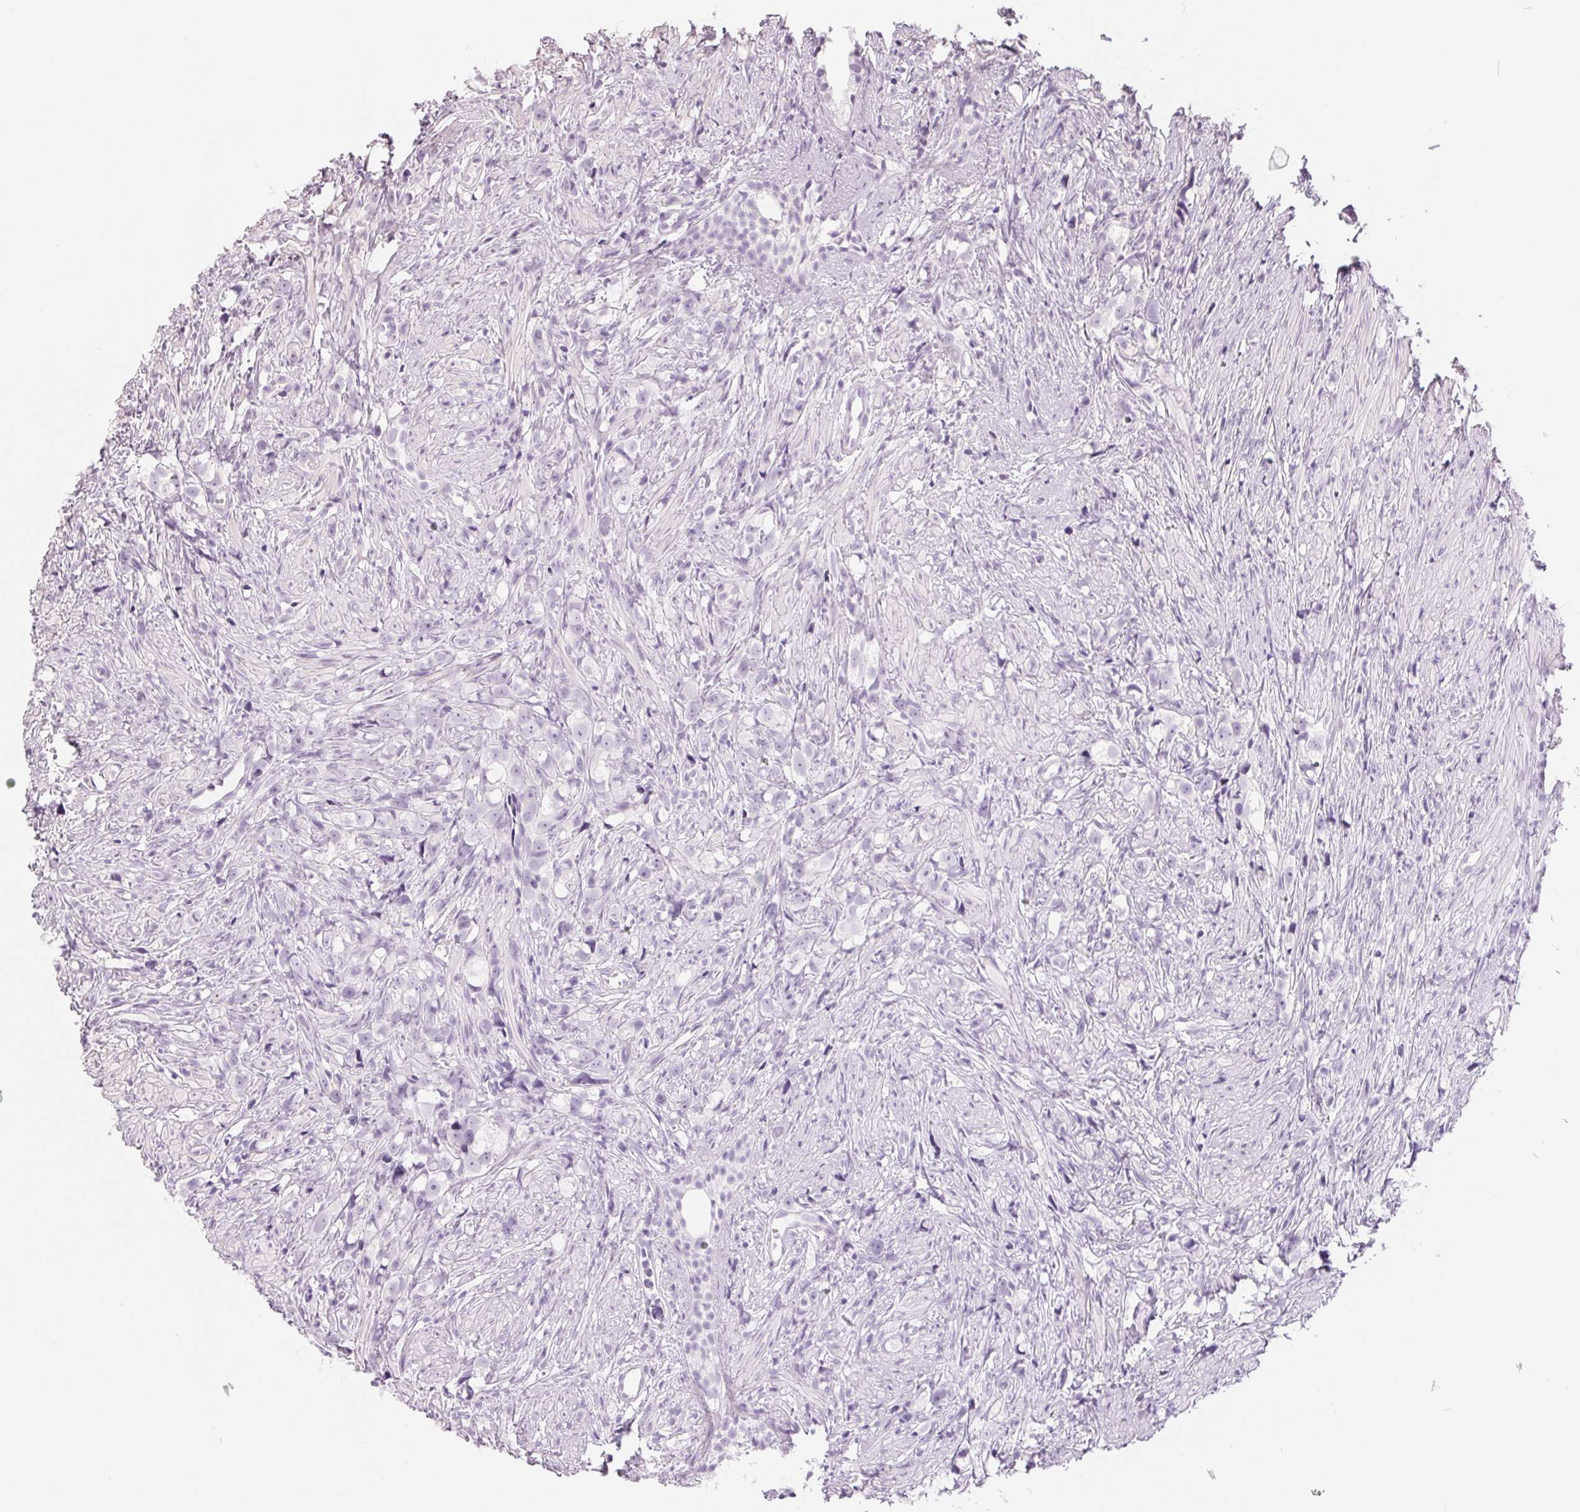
{"staining": {"intensity": "negative", "quantity": "none", "location": "none"}, "tissue": "prostate cancer", "cell_type": "Tumor cells", "image_type": "cancer", "snomed": [{"axis": "morphology", "description": "Adenocarcinoma, High grade"}, {"axis": "topography", "description": "Prostate"}], "caption": "The image reveals no significant expression in tumor cells of prostate adenocarcinoma (high-grade). (DAB immunohistochemistry (IHC) with hematoxylin counter stain).", "gene": "ZBBX", "patient": {"sex": "male", "age": 75}}